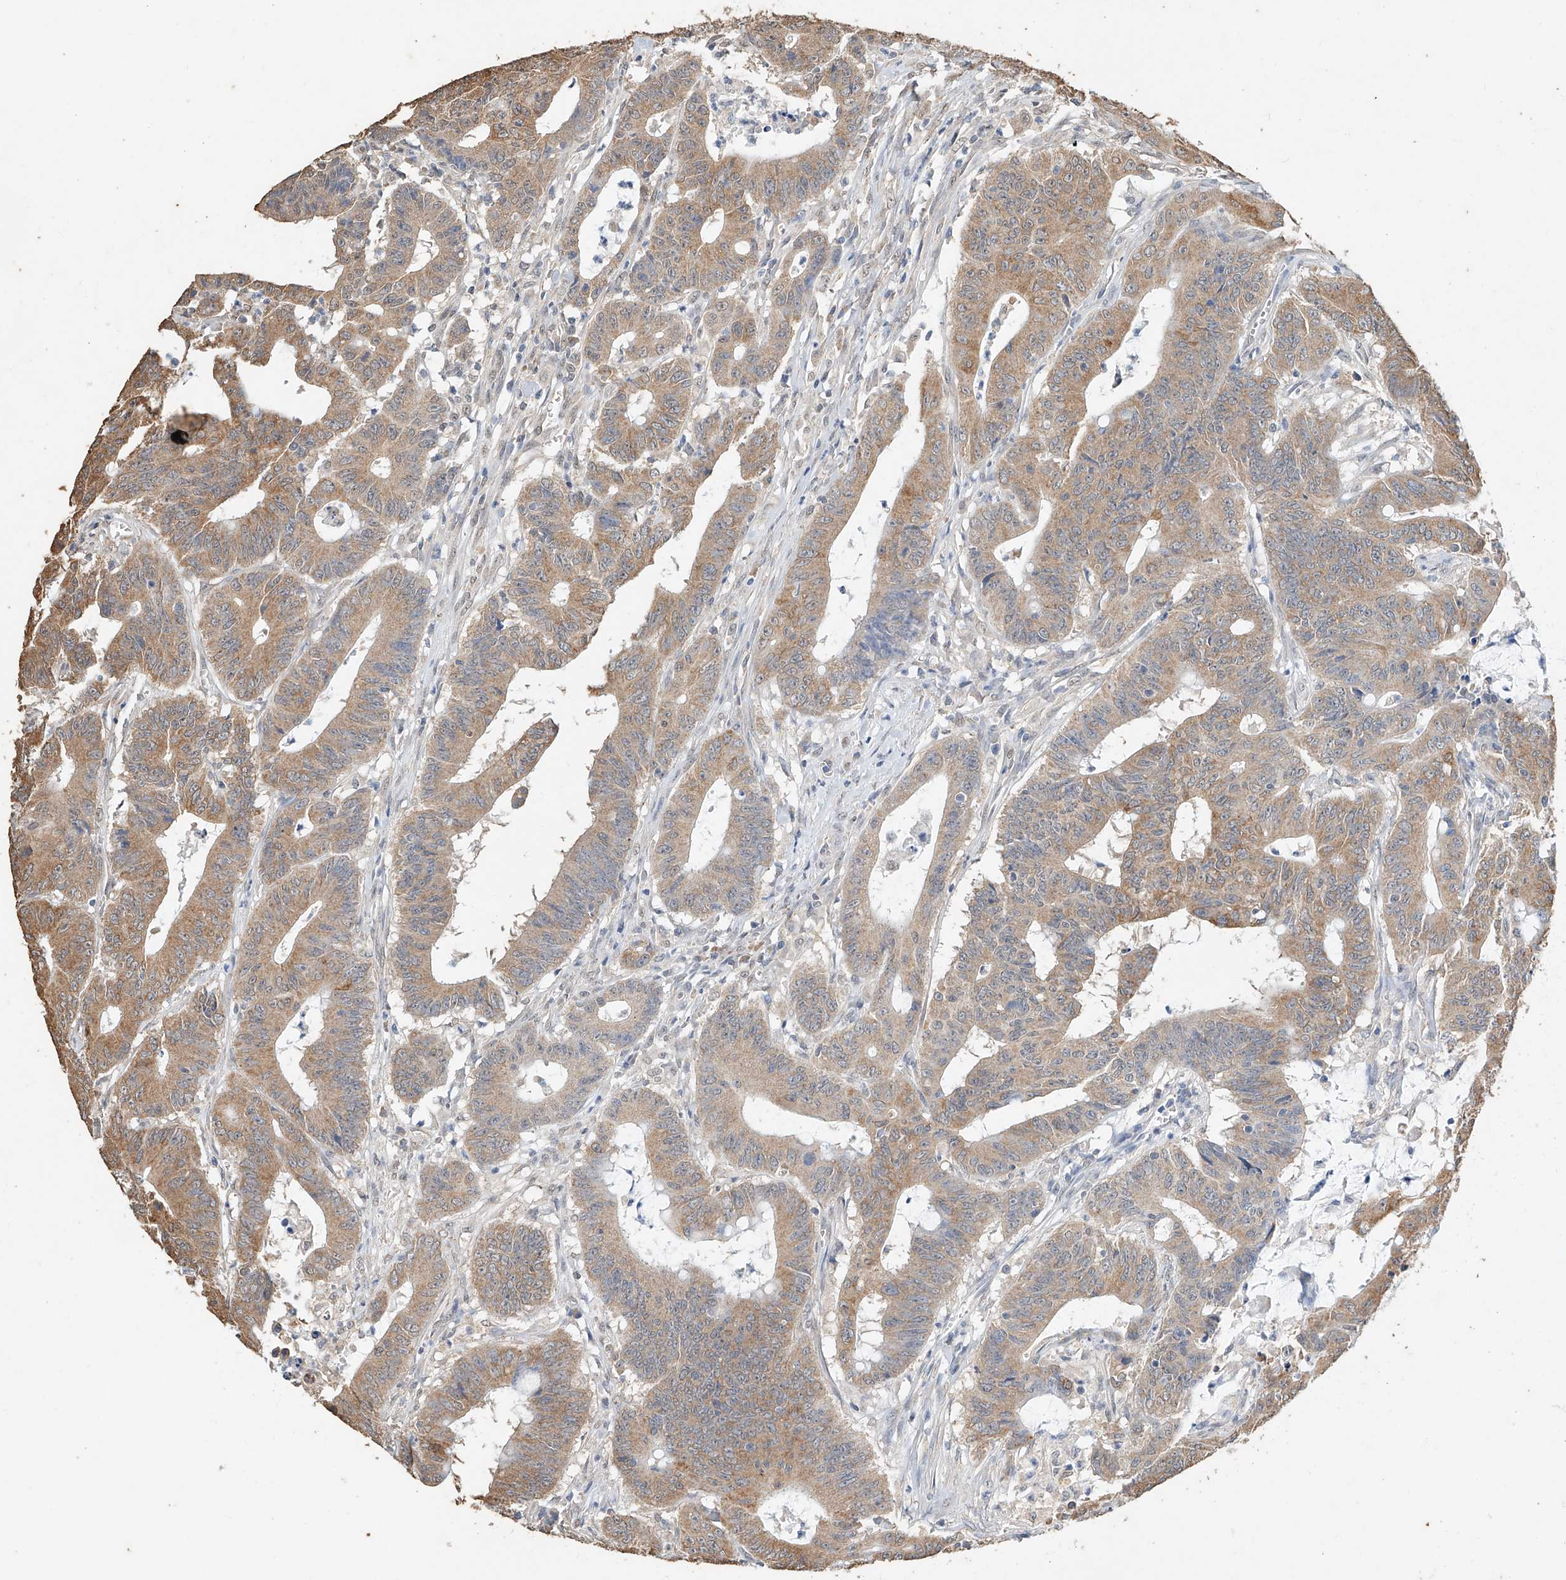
{"staining": {"intensity": "moderate", "quantity": ">75%", "location": "cytoplasmic/membranous"}, "tissue": "colorectal cancer", "cell_type": "Tumor cells", "image_type": "cancer", "snomed": [{"axis": "morphology", "description": "Adenocarcinoma, NOS"}, {"axis": "topography", "description": "Colon"}], "caption": "Approximately >75% of tumor cells in colorectal adenocarcinoma display moderate cytoplasmic/membranous protein expression as visualized by brown immunohistochemical staining.", "gene": "CERS4", "patient": {"sex": "male", "age": 45}}